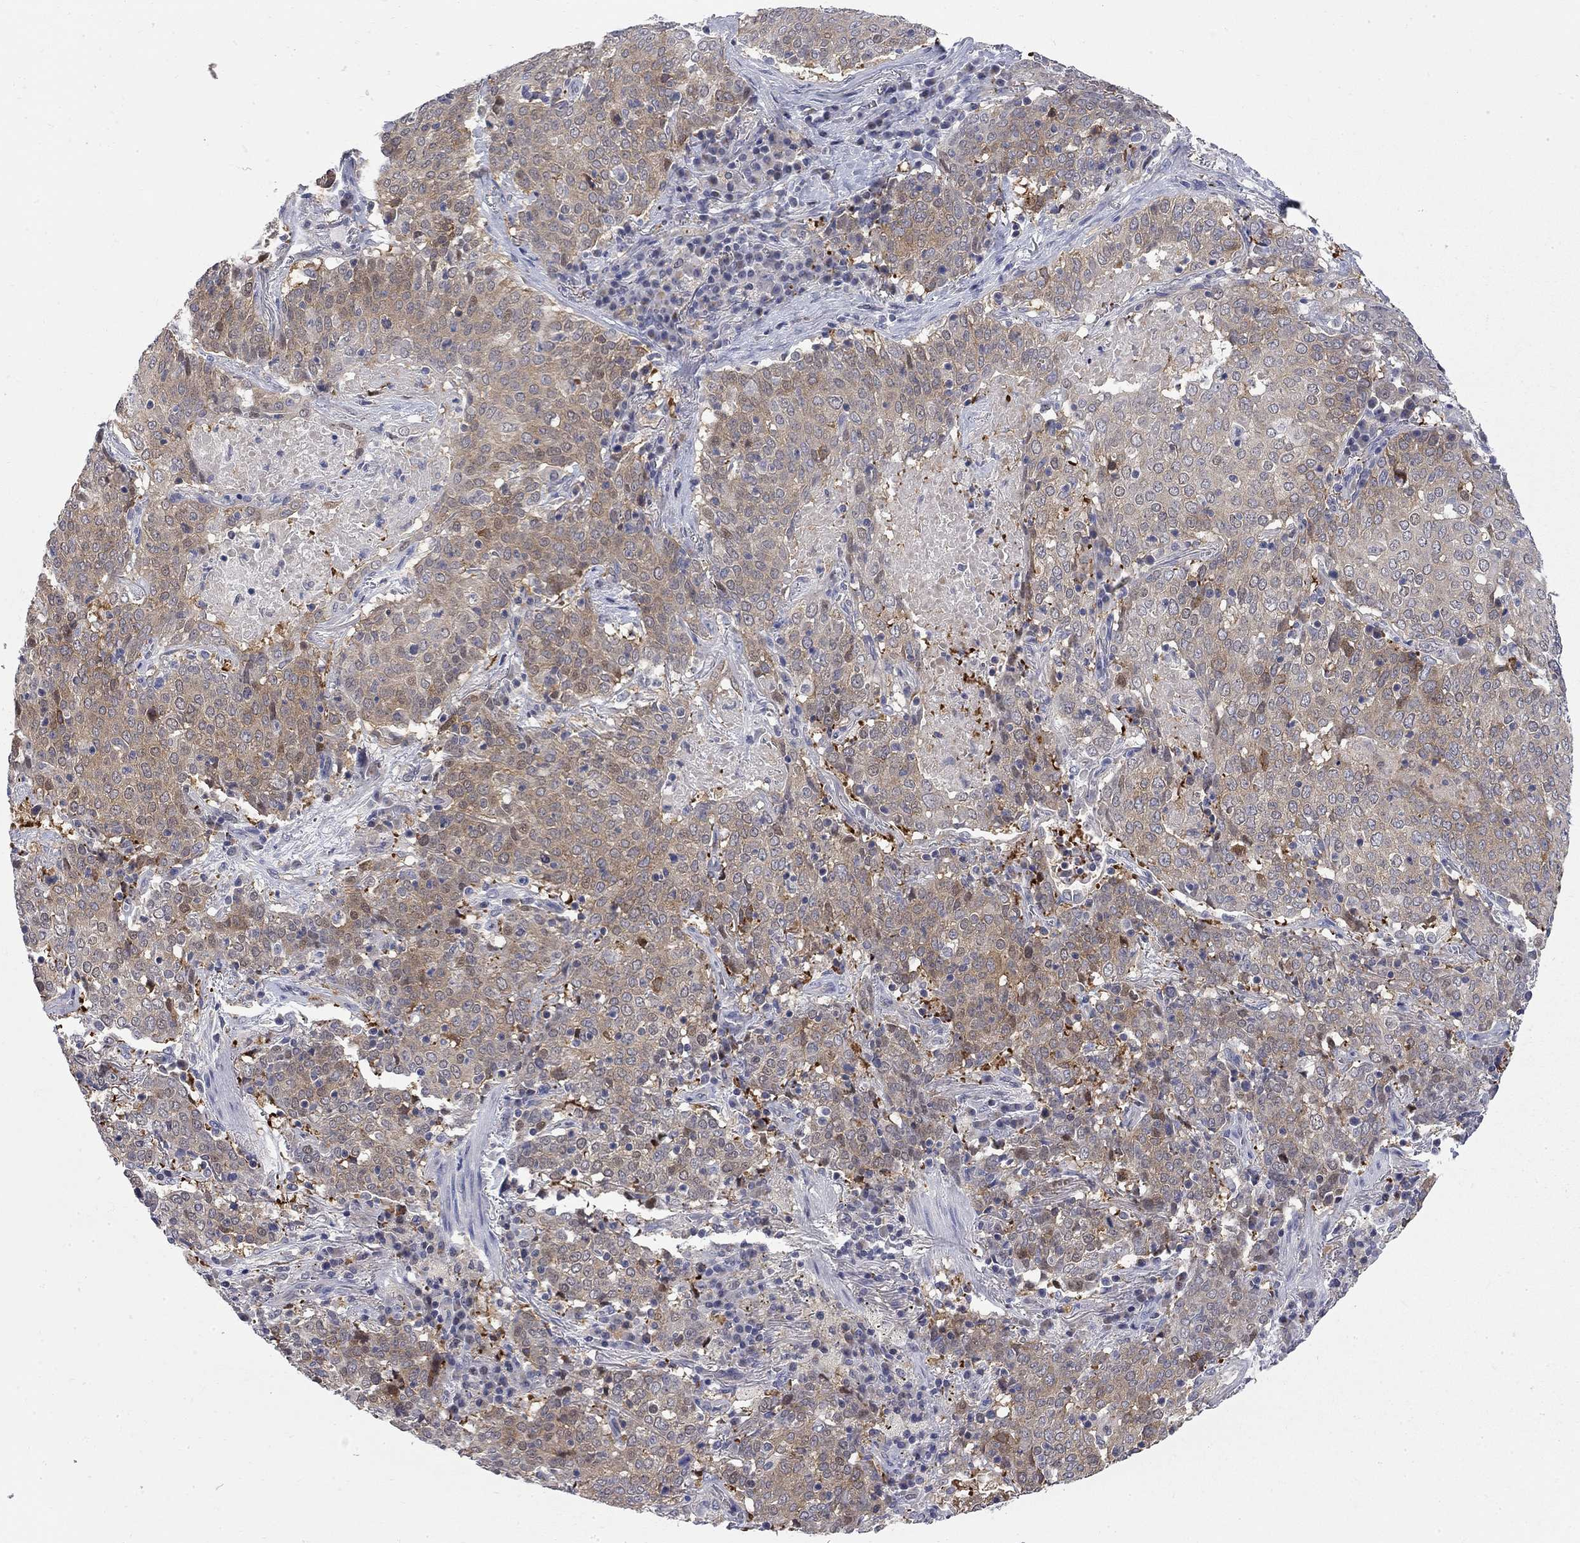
{"staining": {"intensity": "moderate", "quantity": ">75%", "location": "cytoplasmic/membranous"}, "tissue": "lung cancer", "cell_type": "Tumor cells", "image_type": "cancer", "snomed": [{"axis": "morphology", "description": "Squamous cell carcinoma, NOS"}, {"axis": "topography", "description": "Lung"}], "caption": "Immunohistochemical staining of human lung cancer (squamous cell carcinoma) demonstrates moderate cytoplasmic/membranous protein staining in about >75% of tumor cells.", "gene": "GALNT8", "patient": {"sex": "male", "age": 82}}